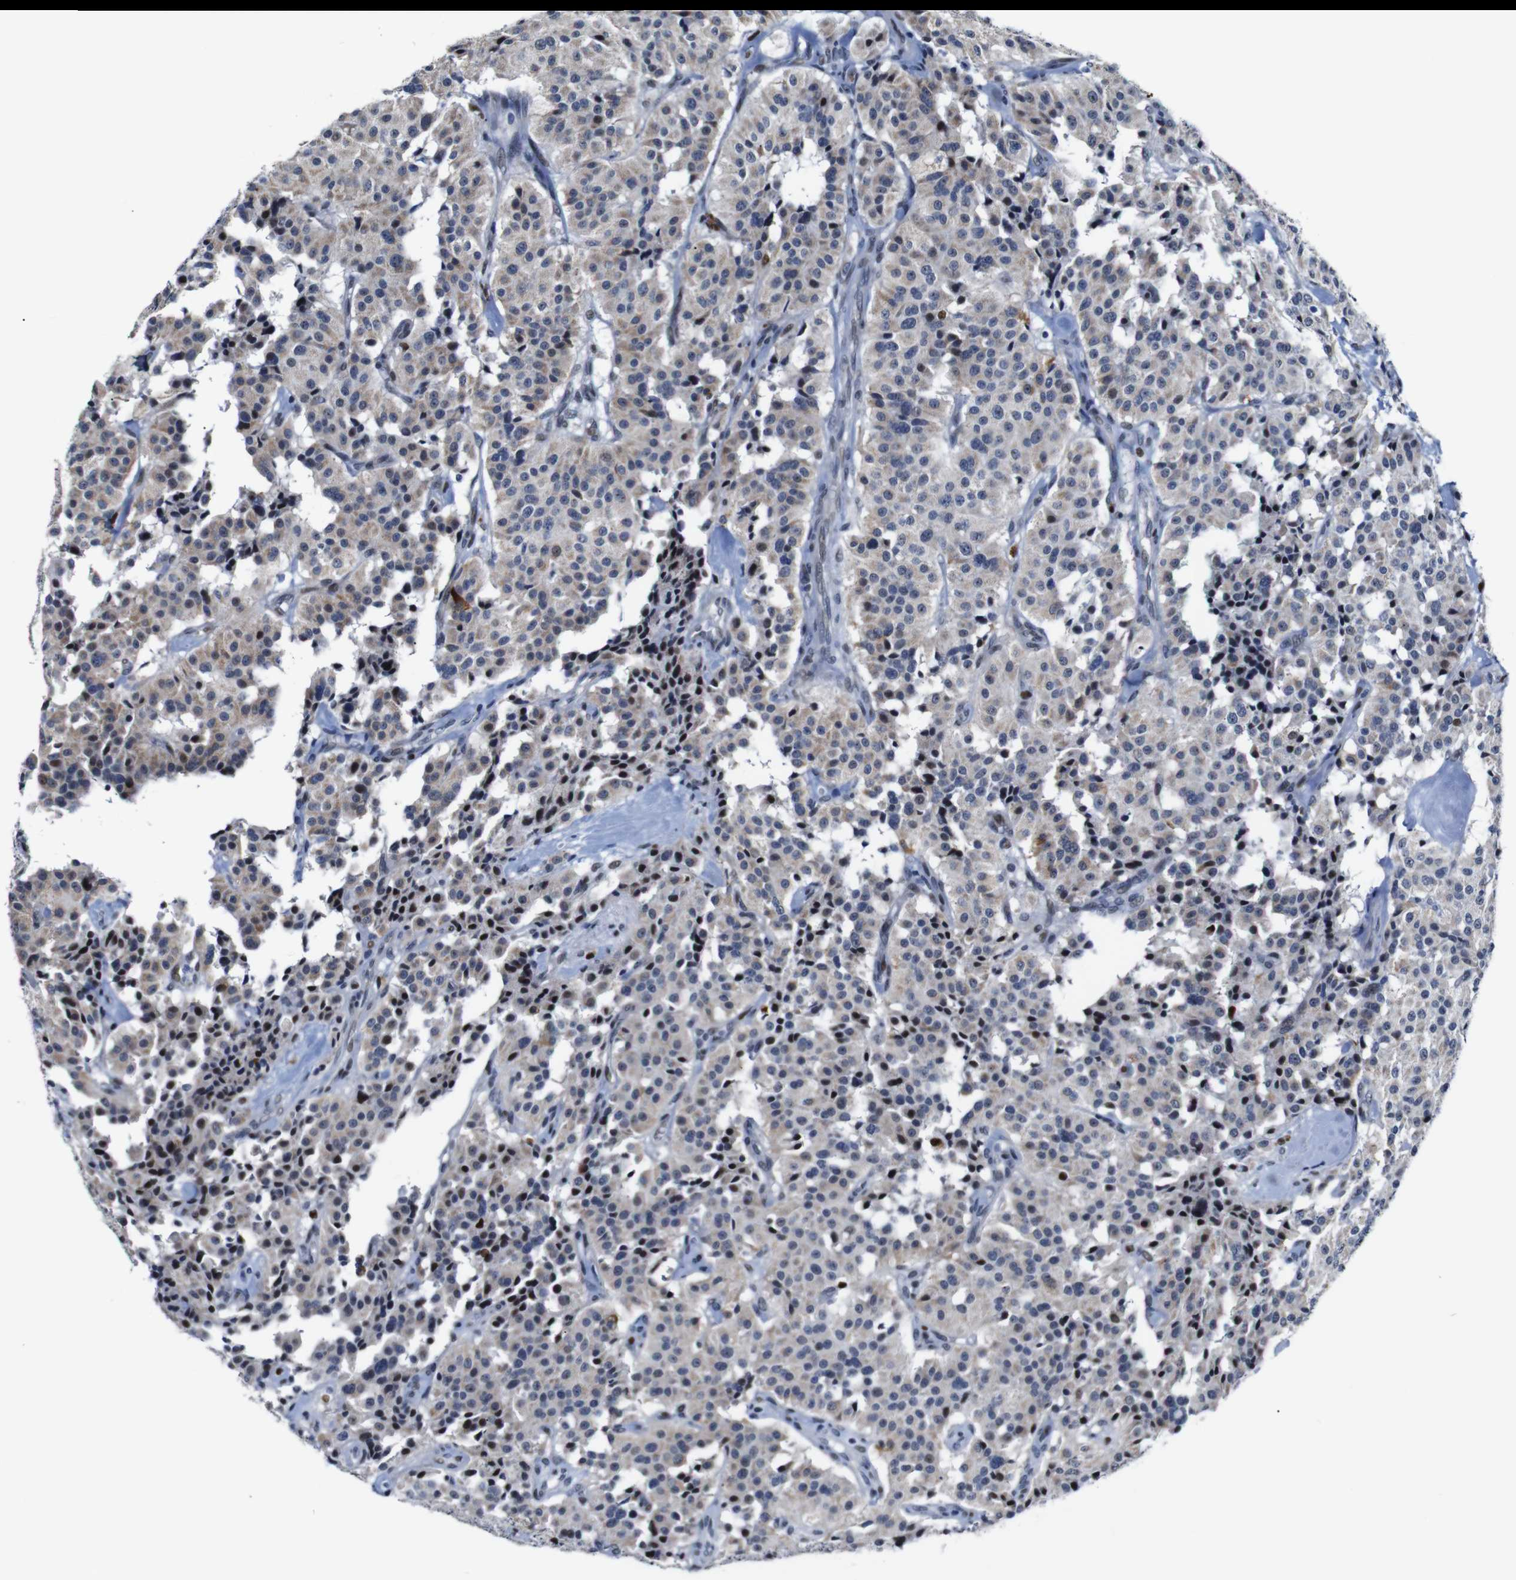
{"staining": {"intensity": "moderate", "quantity": "25%-75%", "location": "cytoplasmic/membranous"}, "tissue": "carcinoid", "cell_type": "Tumor cells", "image_type": "cancer", "snomed": [{"axis": "morphology", "description": "Carcinoid, malignant, NOS"}, {"axis": "topography", "description": "Lung"}], "caption": "High-magnification brightfield microscopy of carcinoid stained with DAB (3,3'-diaminobenzidine) (brown) and counterstained with hematoxylin (blue). tumor cells exhibit moderate cytoplasmic/membranous expression is identified in about25%-75% of cells.", "gene": "GATA6", "patient": {"sex": "male", "age": 30}}